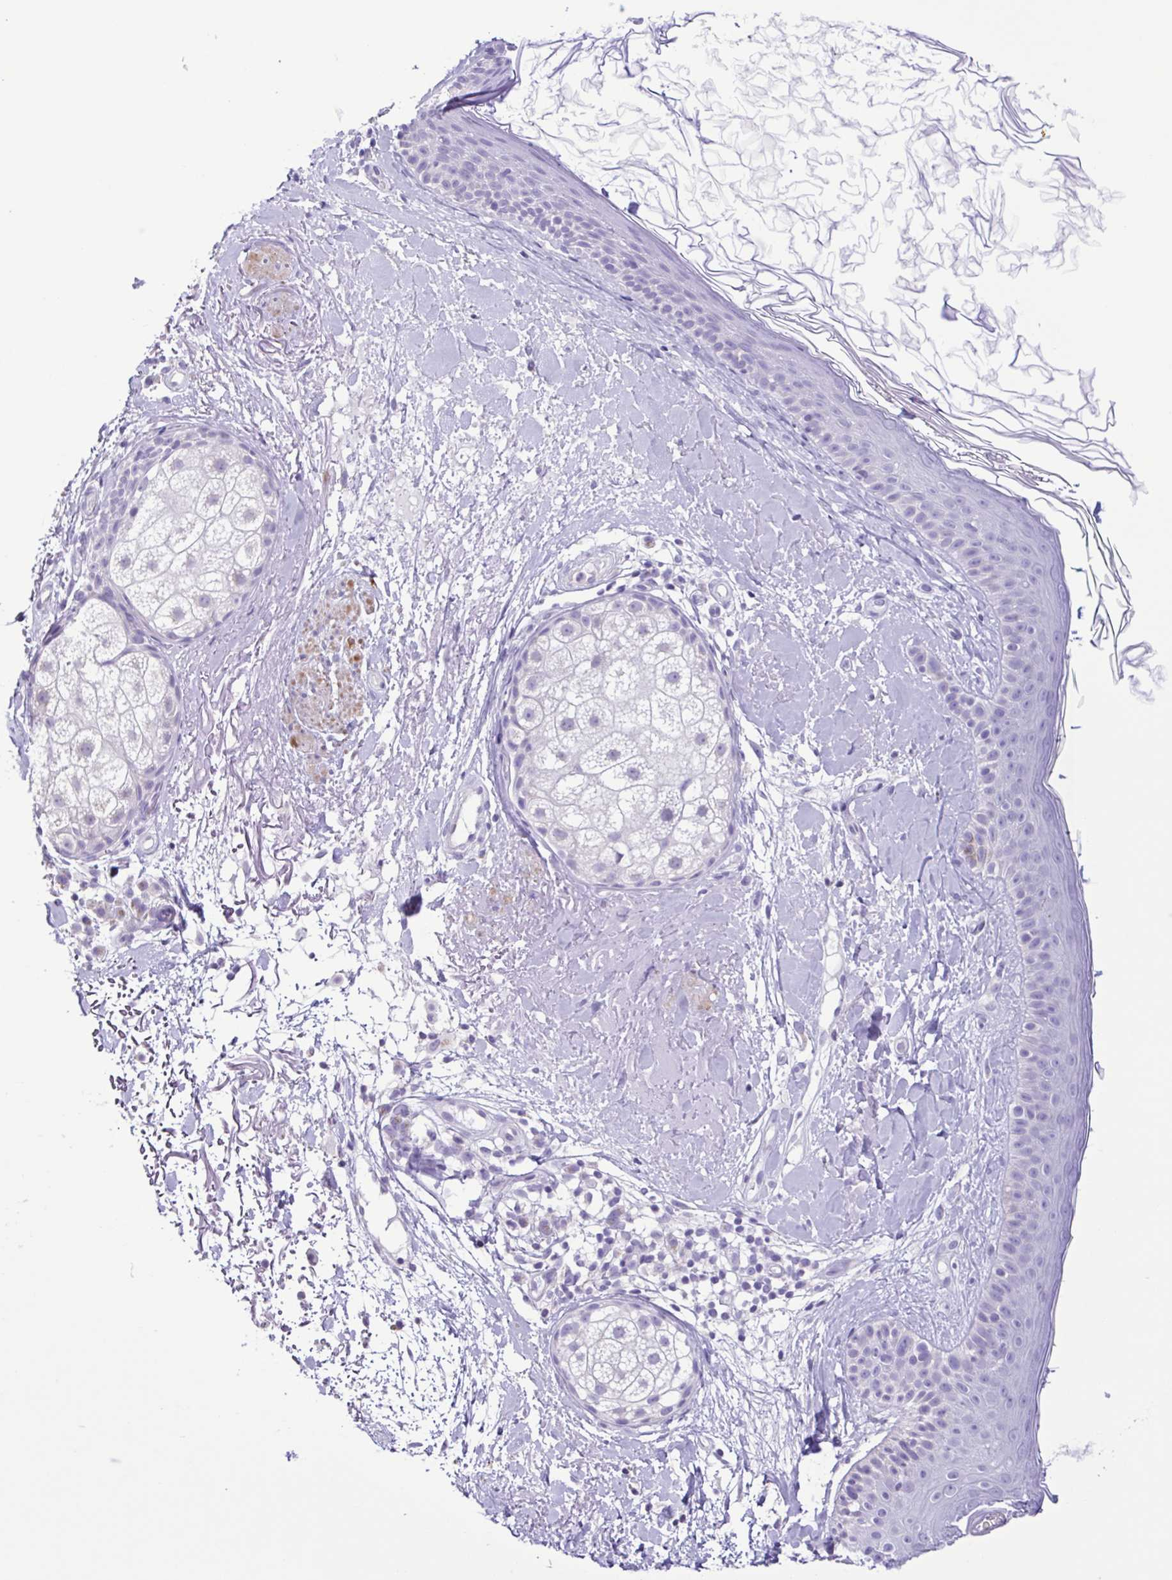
{"staining": {"intensity": "negative", "quantity": "none", "location": "none"}, "tissue": "skin", "cell_type": "Fibroblasts", "image_type": "normal", "snomed": [{"axis": "morphology", "description": "Normal tissue, NOS"}, {"axis": "topography", "description": "Skin"}], "caption": "Fibroblasts are negative for brown protein staining in benign skin. The staining was performed using DAB (3,3'-diaminobenzidine) to visualize the protein expression in brown, while the nuclei were stained in blue with hematoxylin (Magnification: 20x).", "gene": "CBY2", "patient": {"sex": "male", "age": 73}}